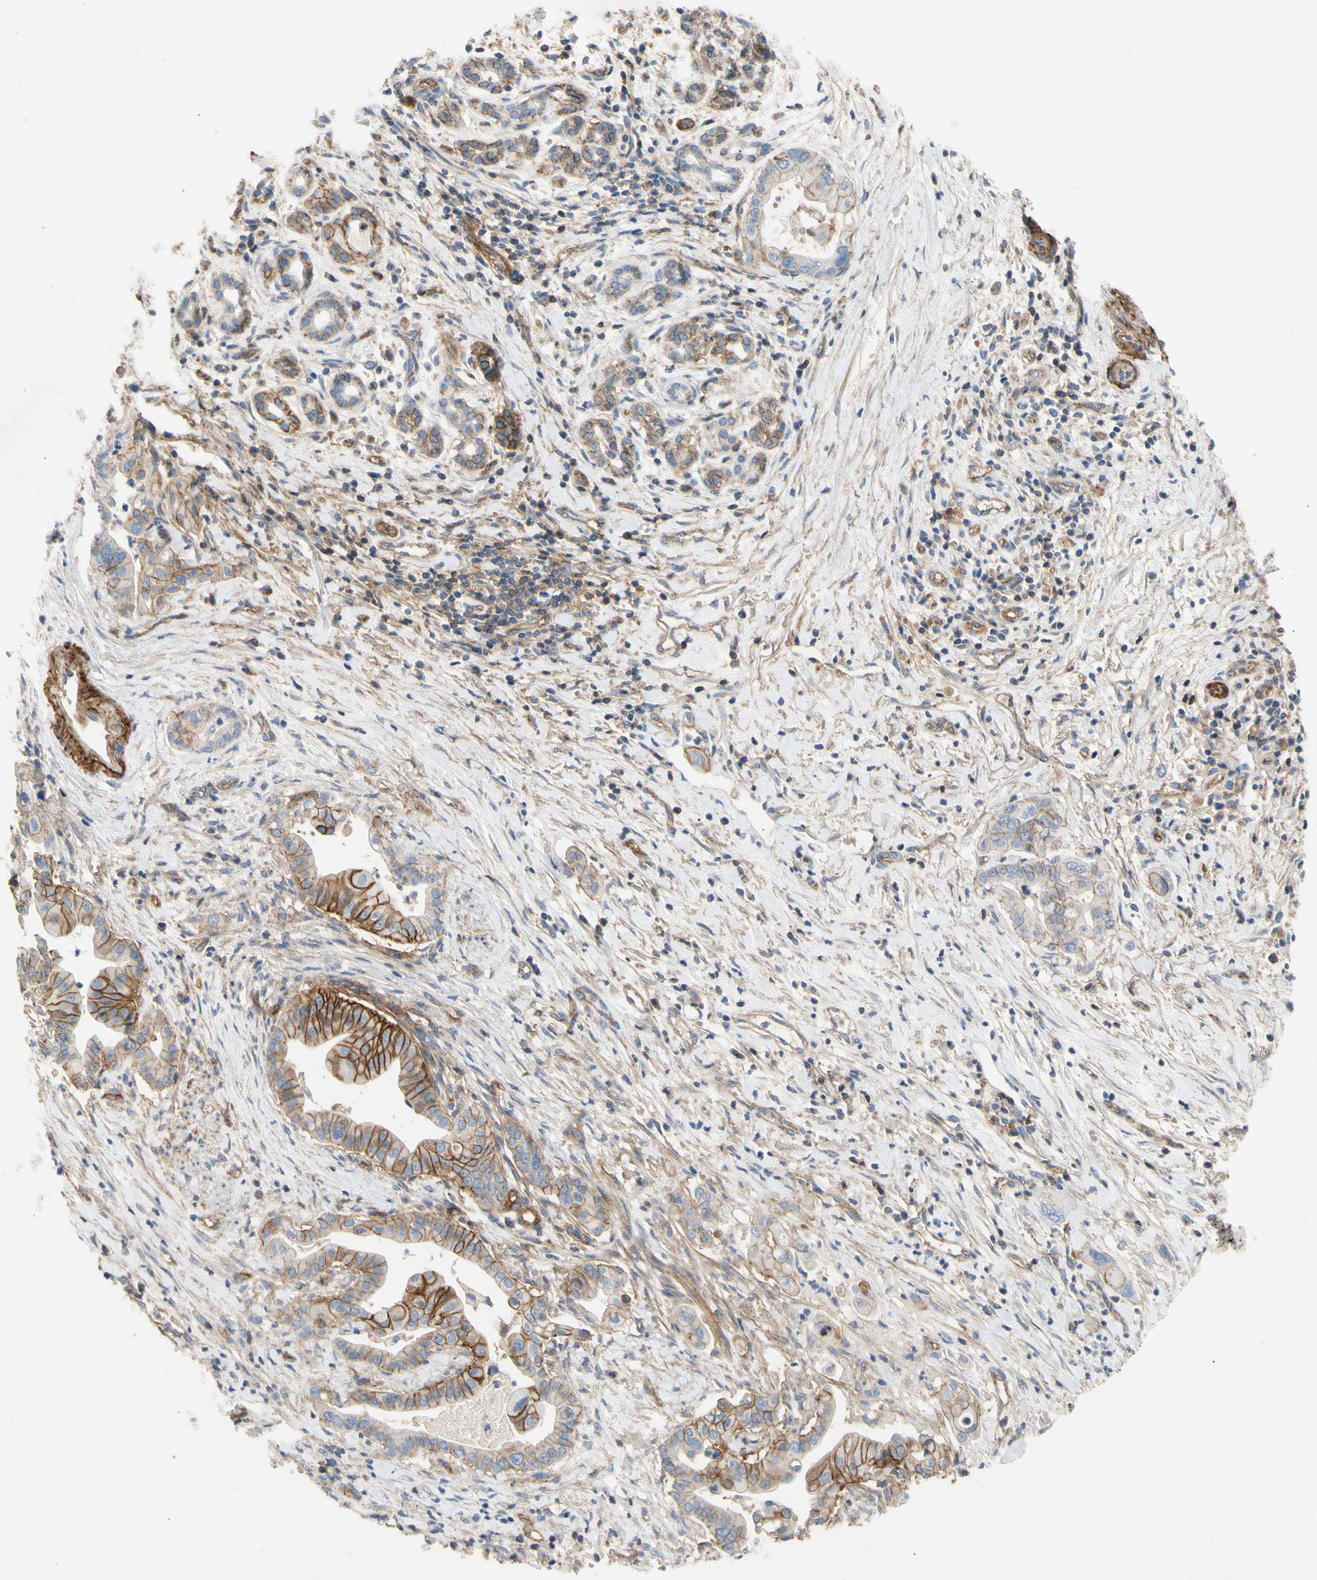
{"staining": {"intensity": "strong", "quantity": "25%-75%", "location": "cytoplasmic/membranous"}, "tissue": "pancreatic cancer", "cell_type": "Tumor cells", "image_type": "cancer", "snomed": [{"axis": "morphology", "description": "Adenocarcinoma, NOS"}, {"axis": "topography", "description": "Pancreas"}], "caption": "Immunohistochemical staining of human adenocarcinoma (pancreatic) exhibits high levels of strong cytoplasmic/membranous positivity in about 25%-75% of tumor cells. The staining is performed using DAB (3,3'-diaminobenzidine) brown chromogen to label protein expression. The nuclei are counter-stained blue using hematoxylin.", "gene": "ATP2A3", "patient": {"sex": "female", "age": 75}}